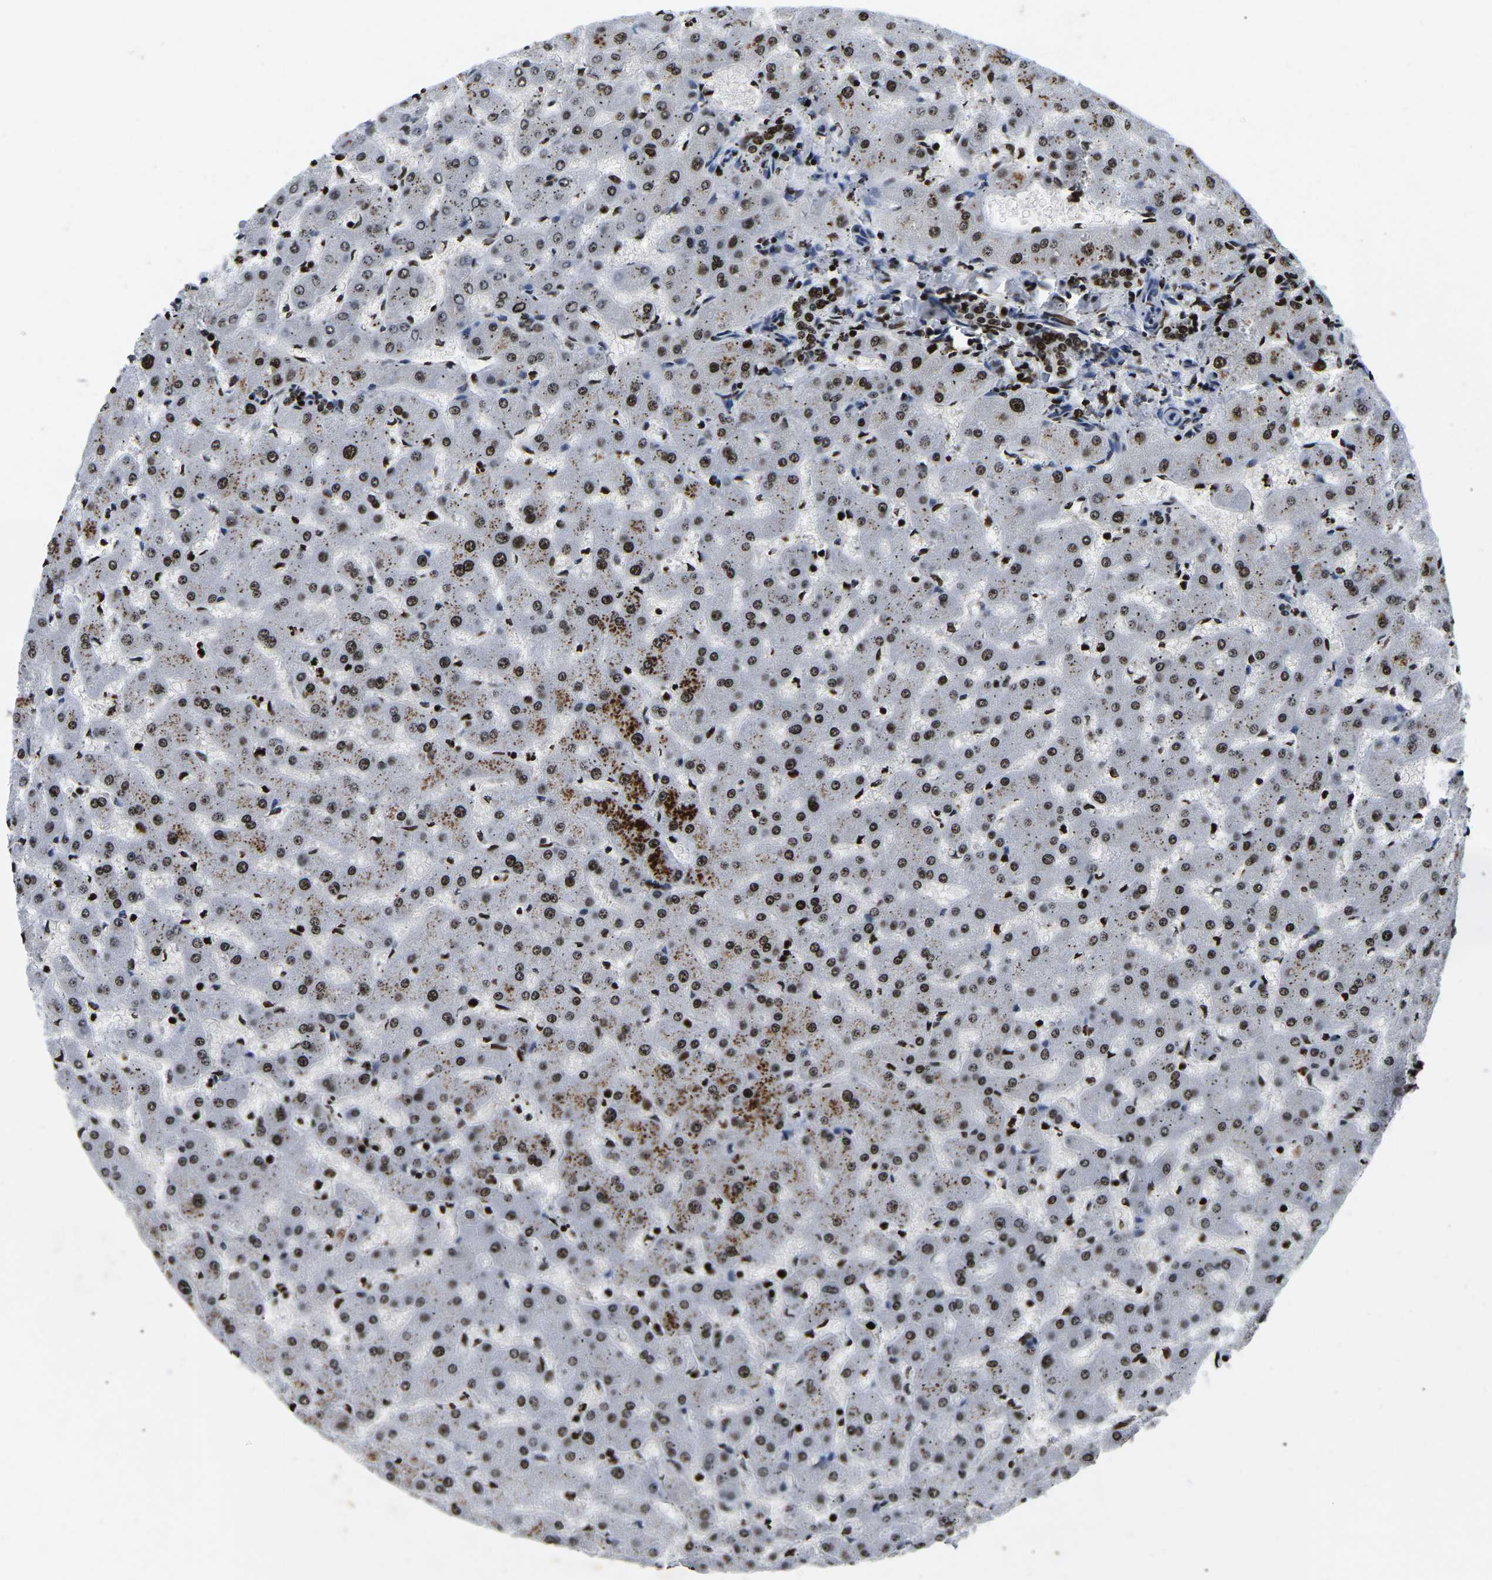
{"staining": {"intensity": "strong", "quantity": ">75%", "location": "nuclear"}, "tissue": "liver", "cell_type": "Cholangiocytes", "image_type": "normal", "snomed": [{"axis": "morphology", "description": "Normal tissue, NOS"}, {"axis": "topography", "description": "Liver"}], "caption": "An image of human liver stained for a protein shows strong nuclear brown staining in cholangiocytes.", "gene": "LRRC61", "patient": {"sex": "female", "age": 63}}